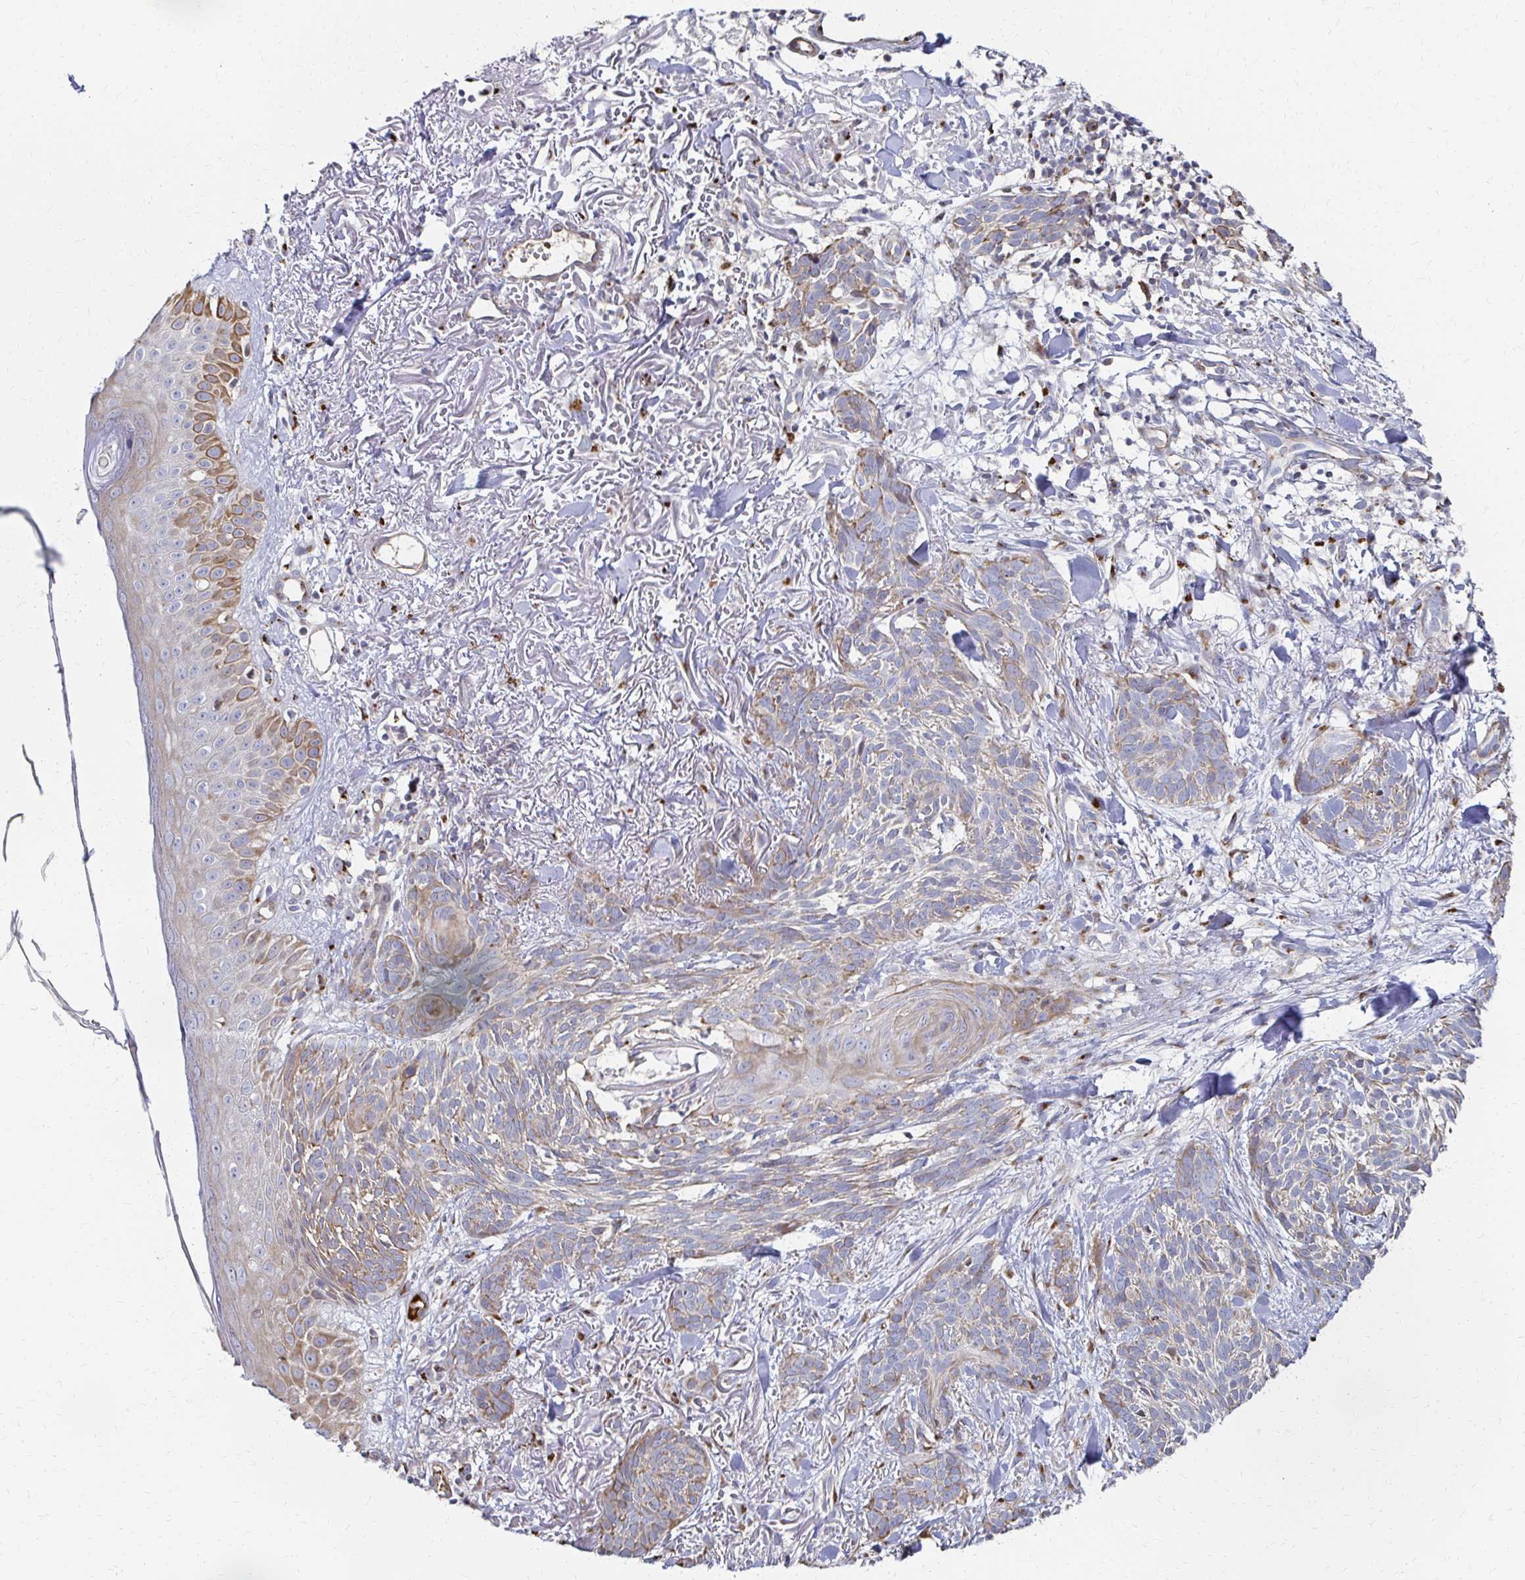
{"staining": {"intensity": "weak", "quantity": "<25%", "location": "cytoplasmic/membranous"}, "tissue": "skin cancer", "cell_type": "Tumor cells", "image_type": "cancer", "snomed": [{"axis": "morphology", "description": "Basal cell carcinoma"}, {"axis": "topography", "description": "Skin"}], "caption": "Immunohistochemistry image of neoplastic tissue: skin cancer (basal cell carcinoma) stained with DAB (3,3'-diaminobenzidine) reveals no significant protein positivity in tumor cells. Nuclei are stained in blue.", "gene": "MAN1A1", "patient": {"sex": "female", "age": 78}}